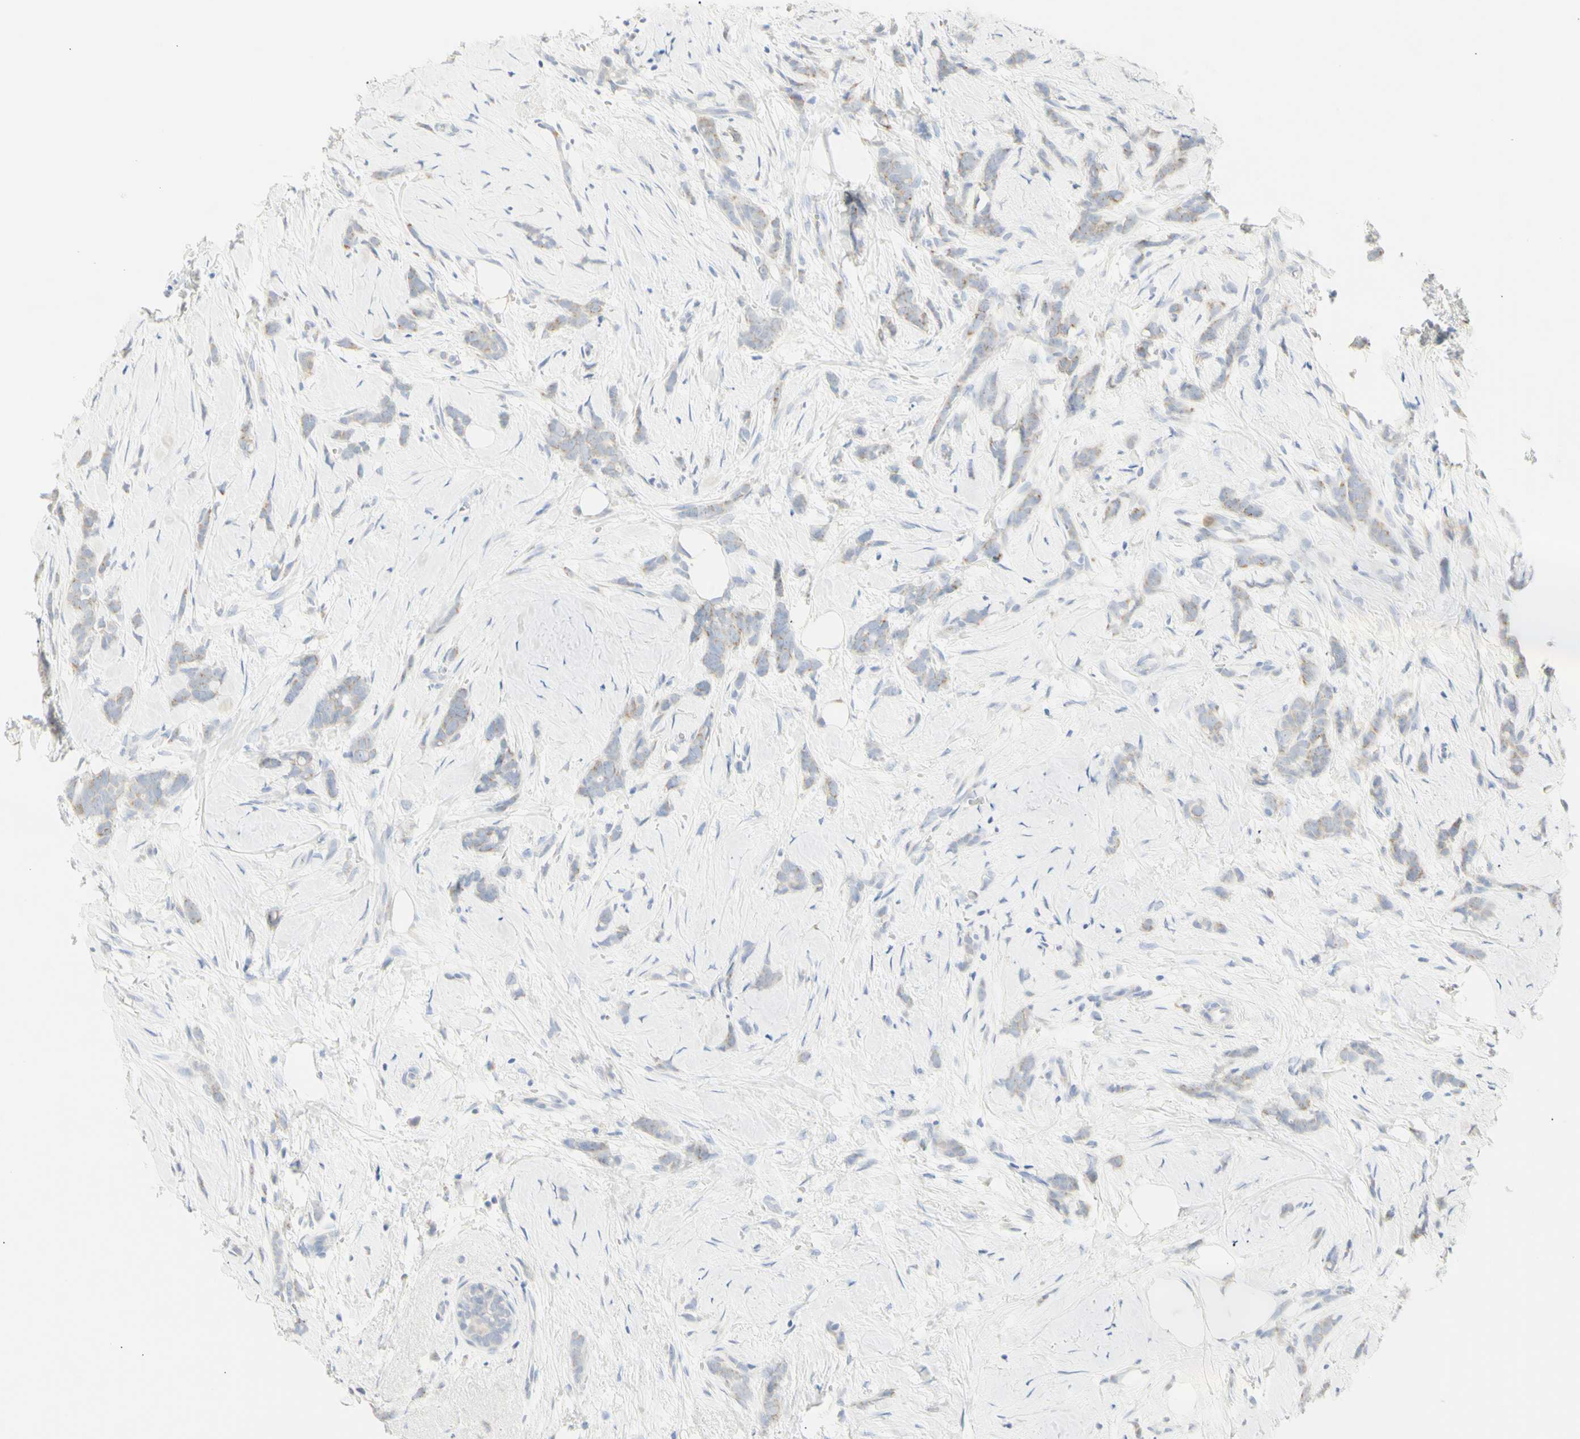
{"staining": {"intensity": "weak", "quantity": ">75%", "location": "cytoplasmic/membranous"}, "tissue": "breast cancer", "cell_type": "Tumor cells", "image_type": "cancer", "snomed": [{"axis": "morphology", "description": "Lobular carcinoma, in situ"}, {"axis": "morphology", "description": "Lobular carcinoma"}, {"axis": "topography", "description": "Breast"}], "caption": "This photomicrograph demonstrates immunohistochemistry (IHC) staining of breast cancer (lobular carcinoma in situ), with low weak cytoplasmic/membranous expression in approximately >75% of tumor cells.", "gene": "B4GALNT3", "patient": {"sex": "female", "age": 41}}